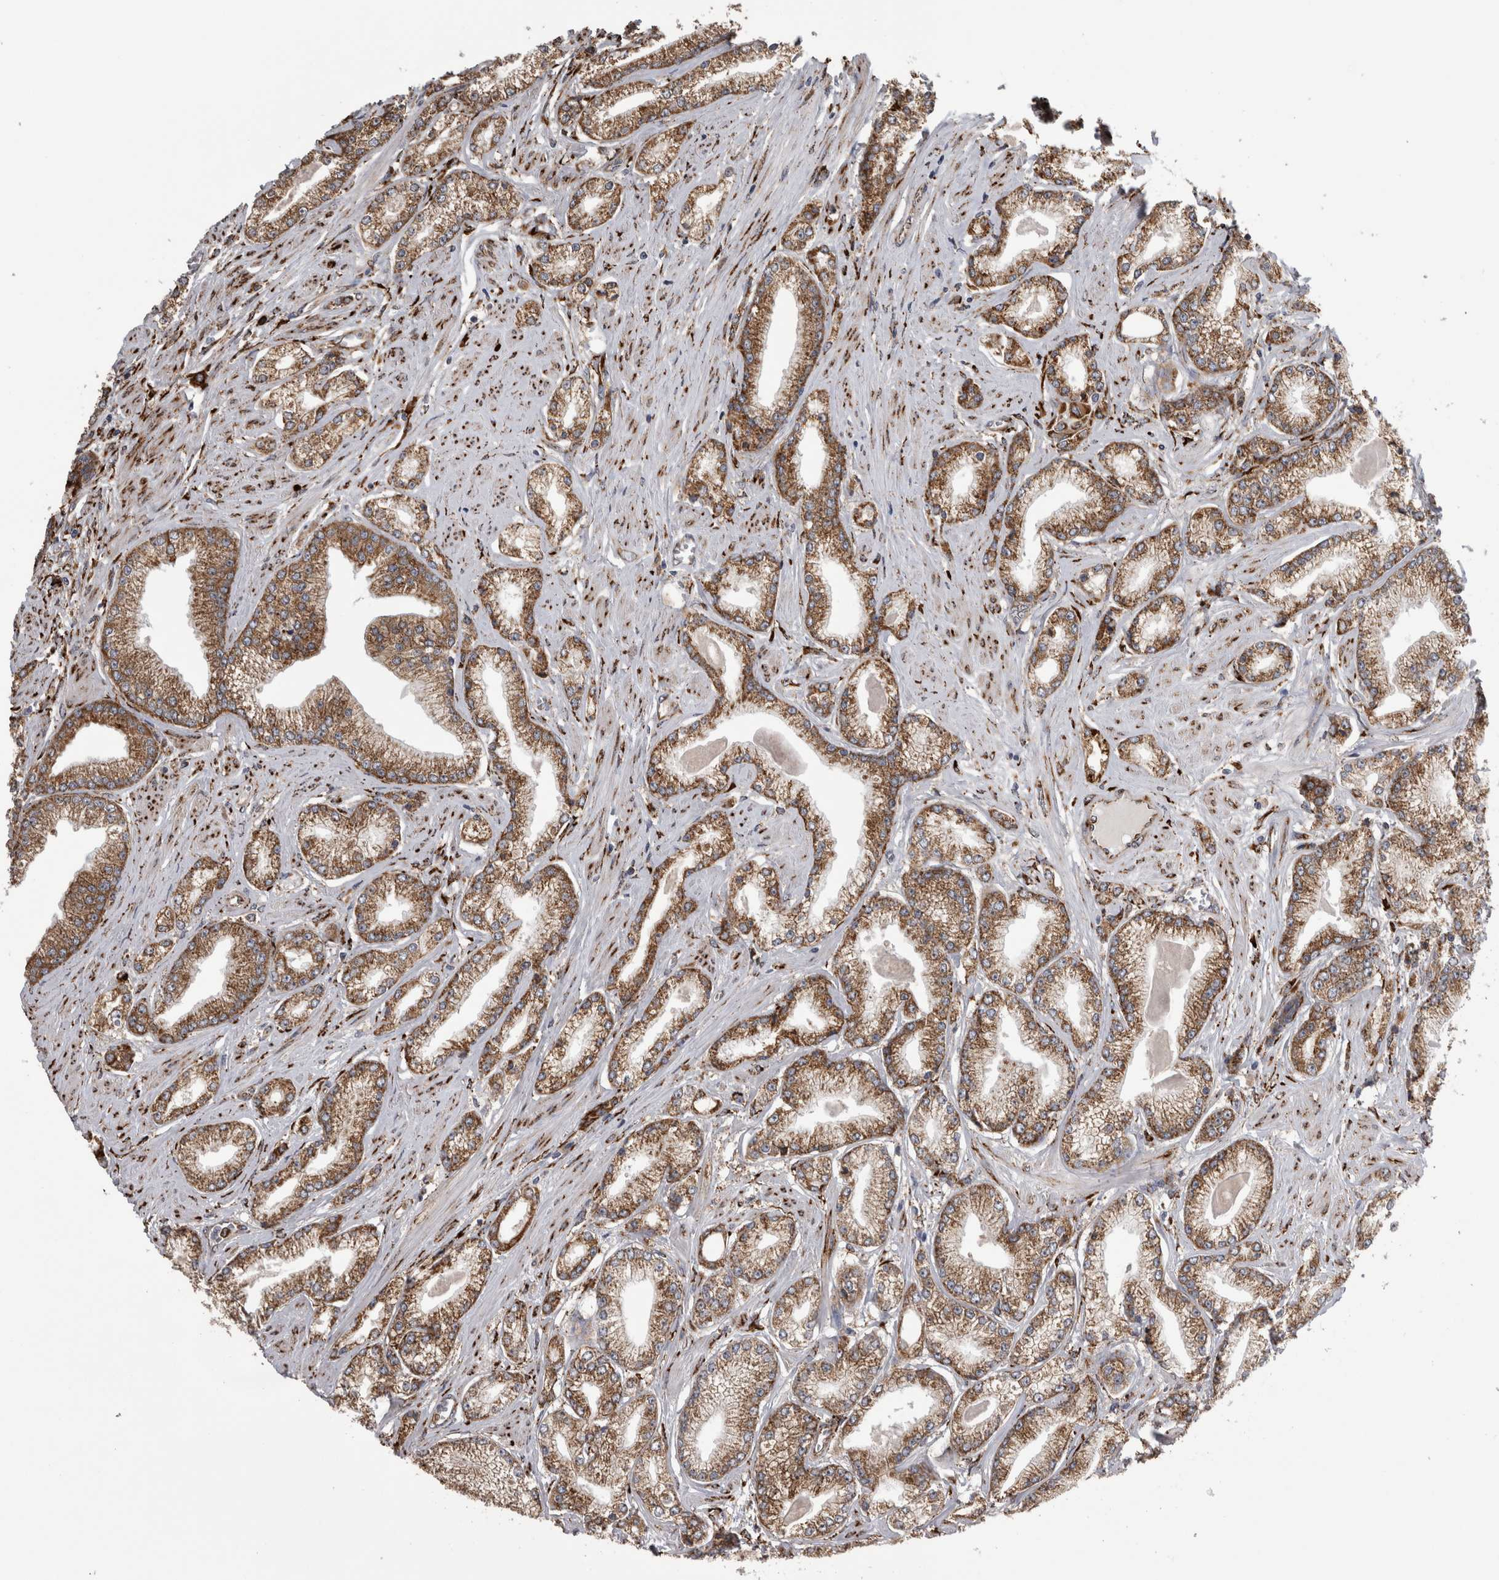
{"staining": {"intensity": "moderate", "quantity": ">75%", "location": "cytoplasmic/membranous"}, "tissue": "prostate cancer", "cell_type": "Tumor cells", "image_type": "cancer", "snomed": [{"axis": "morphology", "description": "Adenocarcinoma, Low grade"}, {"axis": "topography", "description": "Prostate"}], "caption": "Approximately >75% of tumor cells in human prostate cancer (low-grade adenocarcinoma) exhibit moderate cytoplasmic/membranous protein staining as visualized by brown immunohistochemical staining.", "gene": "FHIP2B", "patient": {"sex": "male", "age": 62}}